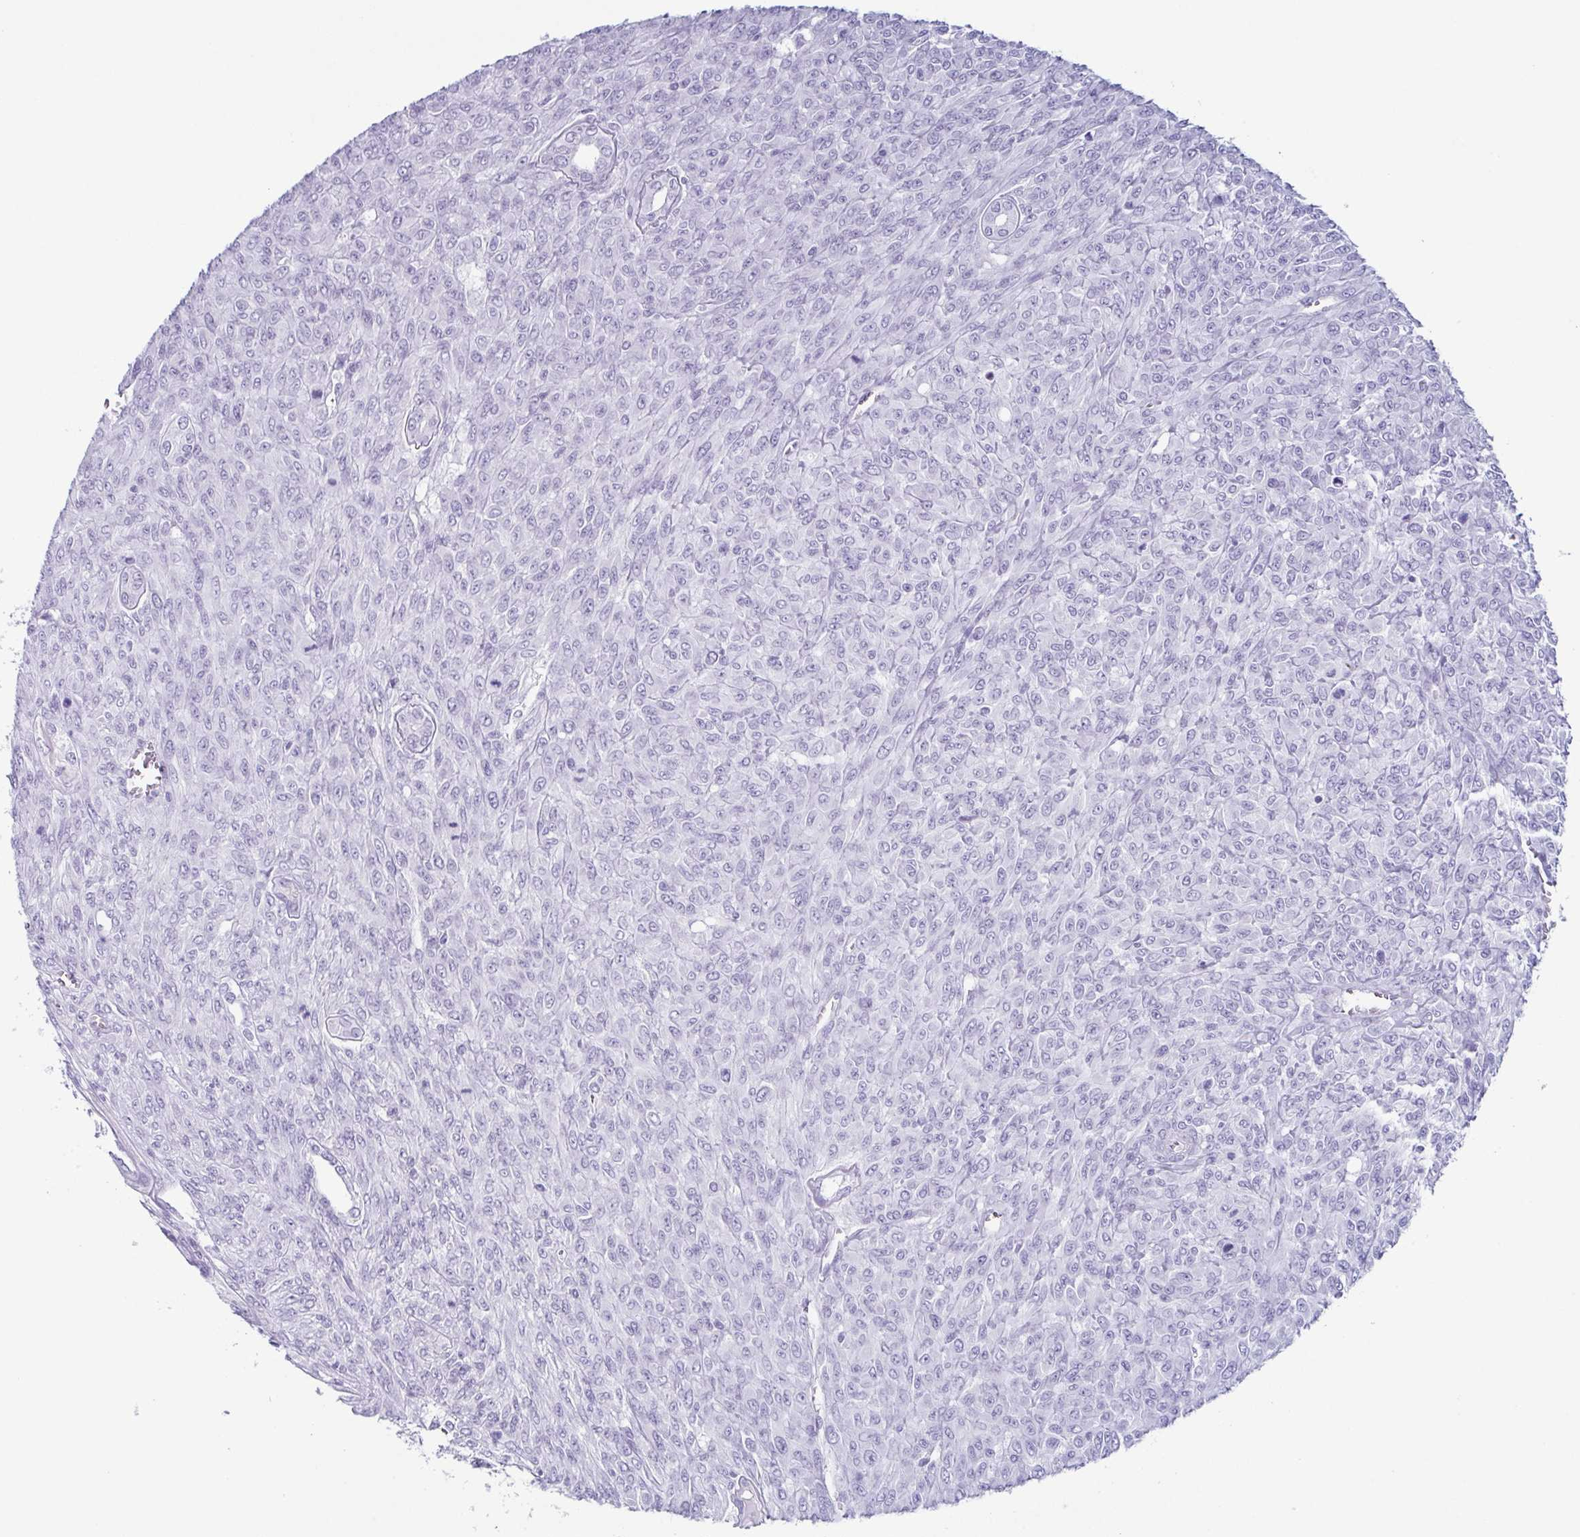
{"staining": {"intensity": "negative", "quantity": "none", "location": "none"}, "tissue": "renal cancer", "cell_type": "Tumor cells", "image_type": "cancer", "snomed": [{"axis": "morphology", "description": "Adenocarcinoma, NOS"}, {"axis": "topography", "description": "Kidney"}], "caption": "Tumor cells show no significant positivity in renal cancer.", "gene": "ENKUR", "patient": {"sex": "male", "age": 58}}